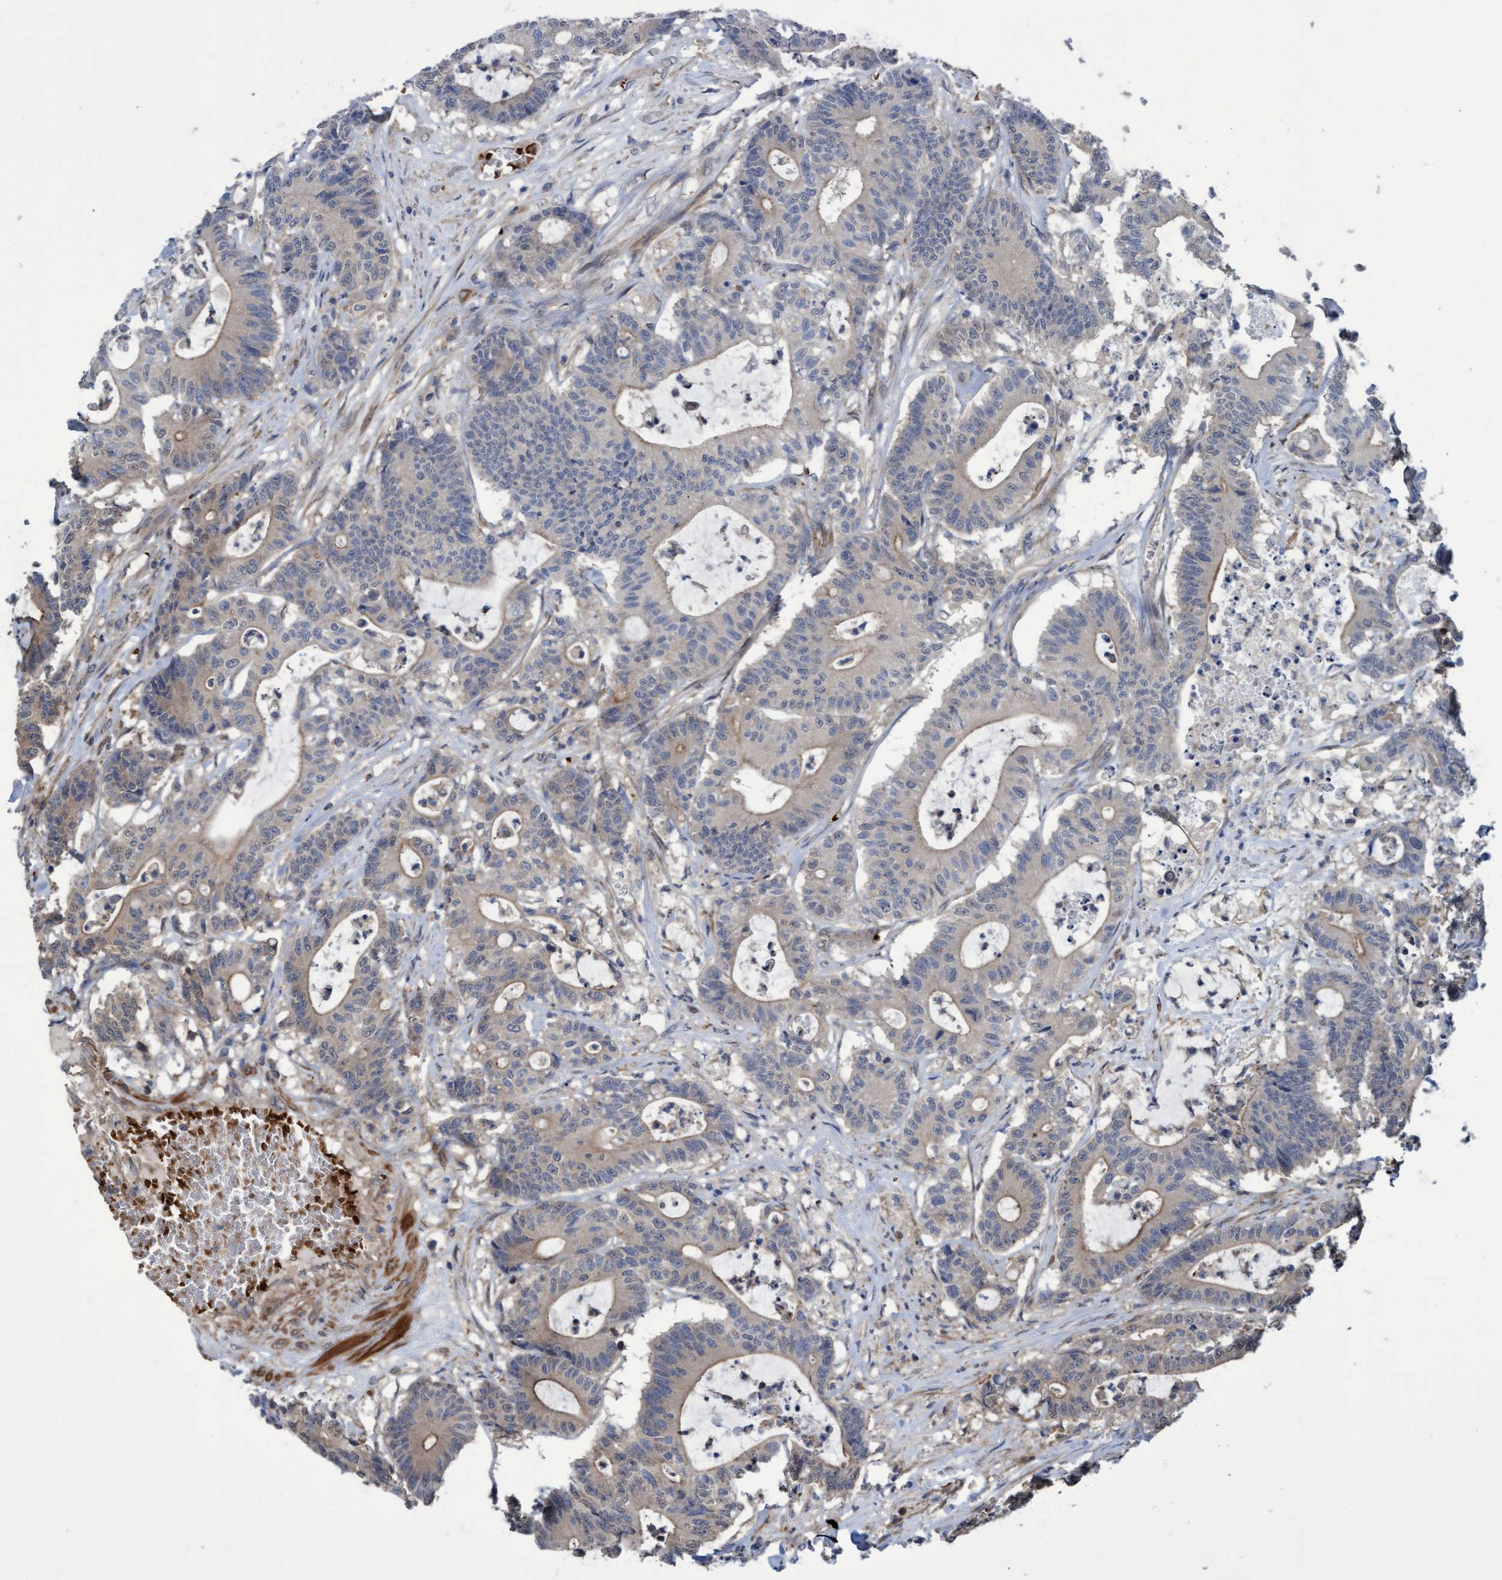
{"staining": {"intensity": "weak", "quantity": "25%-75%", "location": "cytoplasmic/membranous"}, "tissue": "colorectal cancer", "cell_type": "Tumor cells", "image_type": "cancer", "snomed": [{"axis": "morphology", "description": "Adenocarcinoma, NOS"}, {"axis": "topography", "description": "Colon"}], "caption": "The photomicrograph reveals staining of colorectal cancer (adenocarcinoma), revealing weak cytoplasmic/membranous protein expression (brown color) within tumor cells.", "gene": "NAA15", "patient": {"sex": "female", "age": 84}}